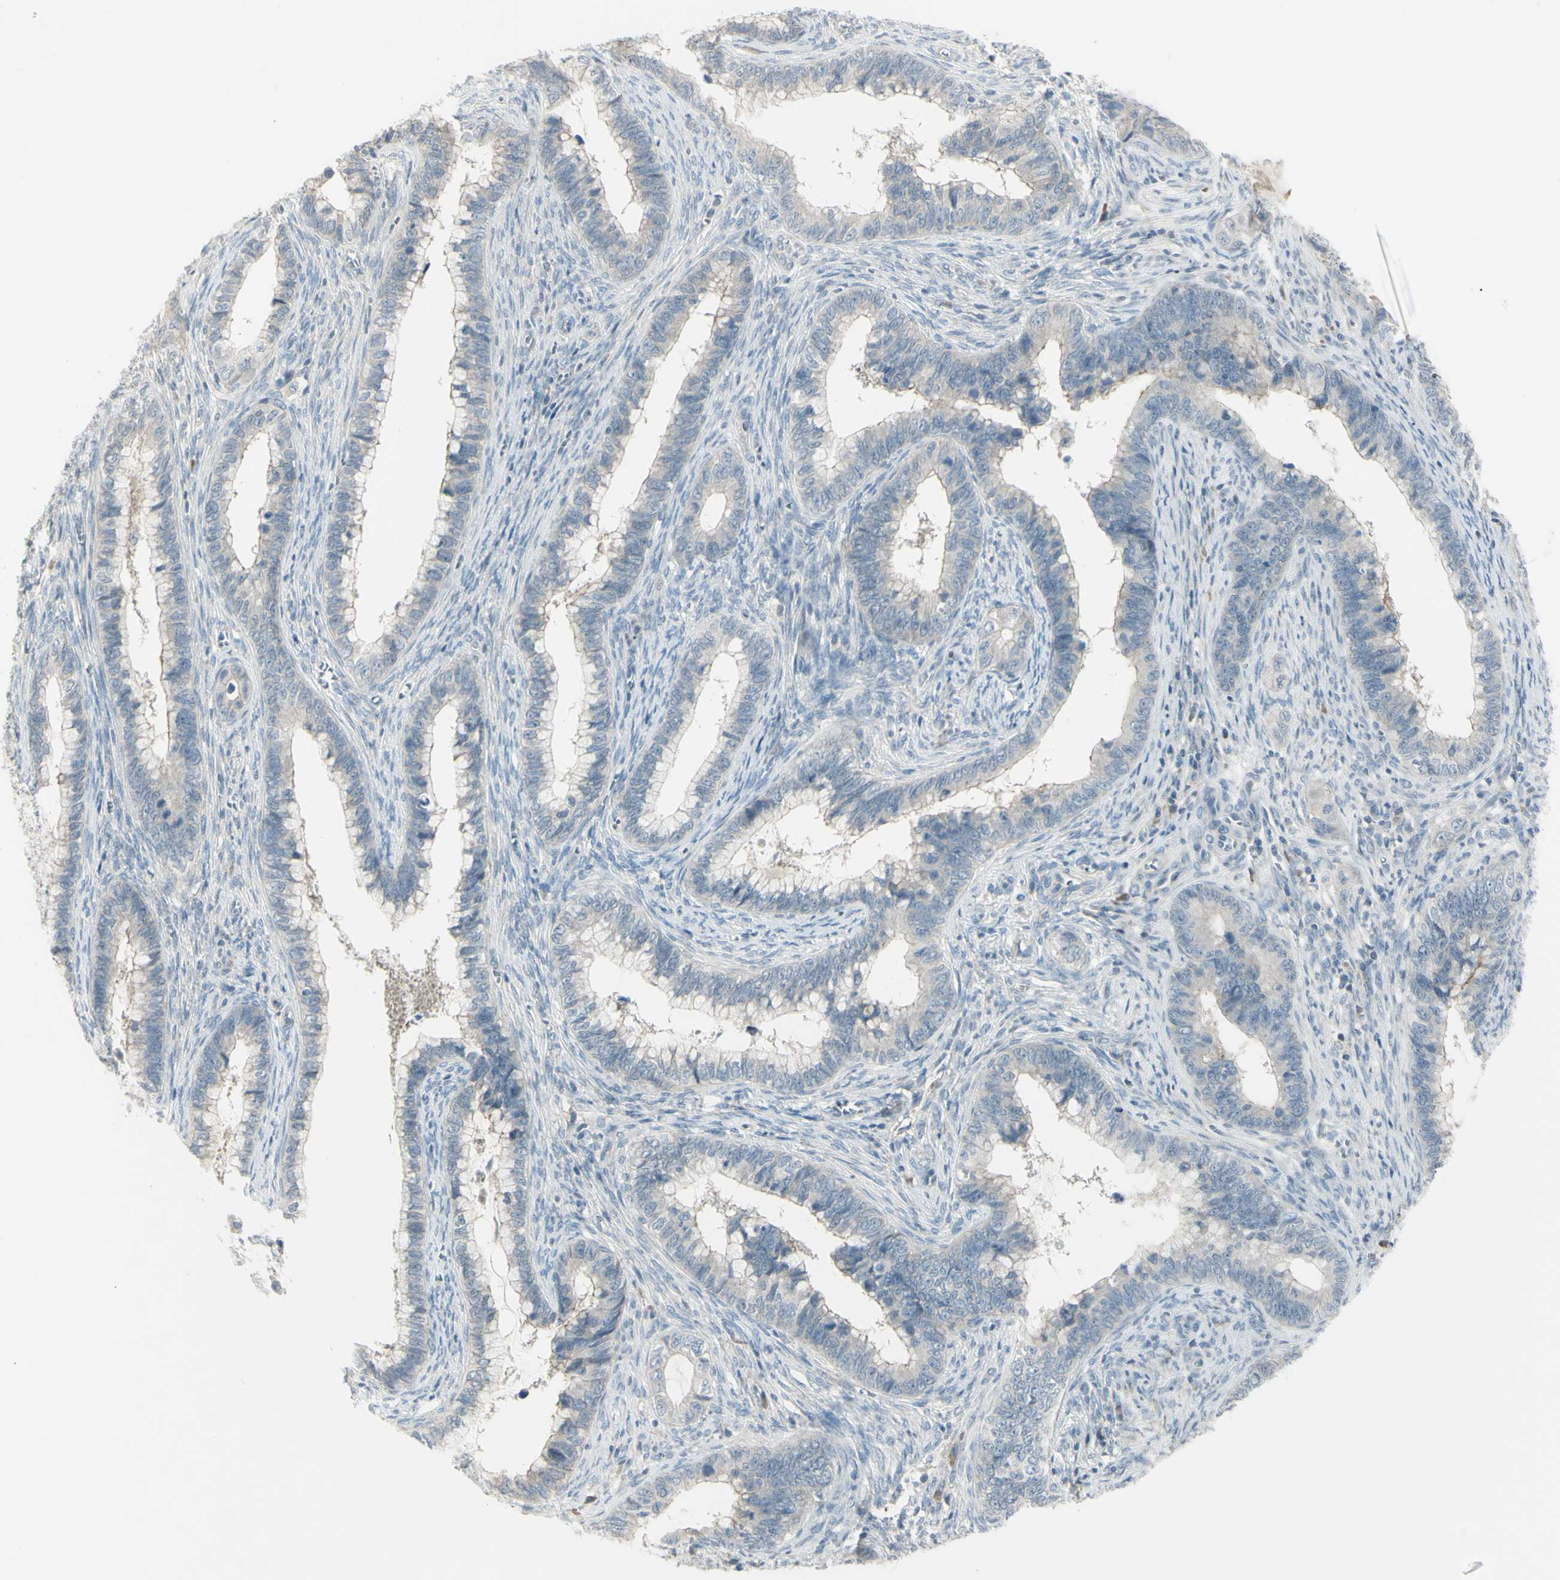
{"staining": {"intensity": "weak", "quantity": ">75%", "location": "cytoplasmic/membranous"}, "tissue": "cervical cancer", "cell_type": "Tumor cells", "image_type": "cancer", "snomed": [{"axis": "morphology", "description": "Adenocarcinoma, NOS"}, {"axis": "topography", "description": "Cervix"}], "caption": "Cervical adenocarcinoma was stained to show a protein in brown. There is low levels of weak cytoplasmic/membranous staining in about >75% of tumor cells.", "gene": "SH3GL2", "patient": {"sex": "female", "age": 44}}